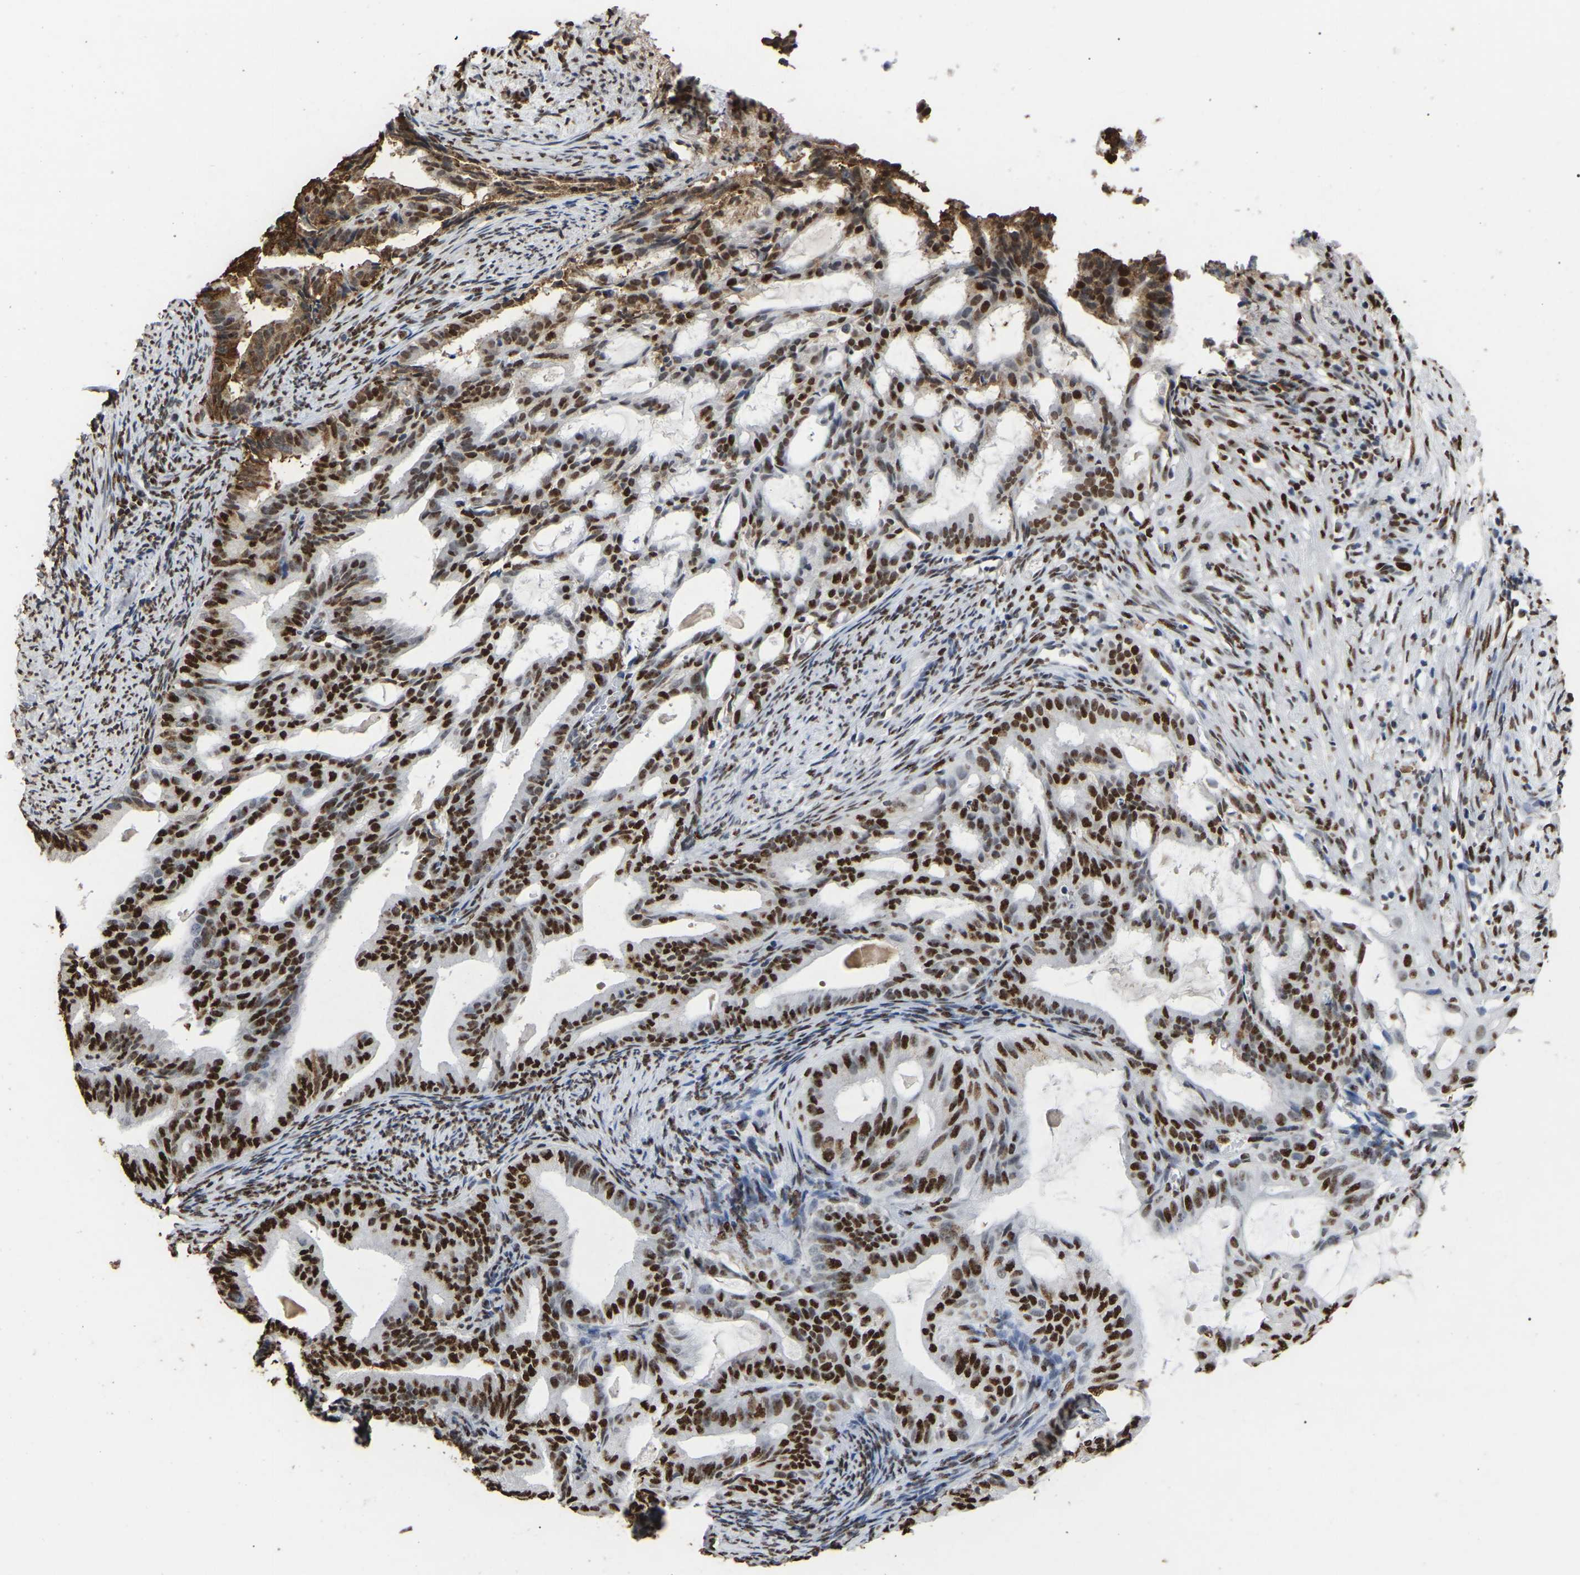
{"staining": {"intensity": "strong", "quantity": ">75%", "location": "cytoplasmic/membranous,nuclear"}, "tissue": "endometrial cancer", "cell_type": "Tumor cells", "image_type": "cancer", "snomed": [{"axis": "morphology", "description": "Adenocarcinoma, NOS"}, {"axis": "topography", "description": "Endometrium"}], "caption": "Brown immunohistochemical staining in endometrial cancer shows strong cytoplasmic/membranous and nuclear expression in approximately >75% of tumor cells.", "gene": "RBL2", "patient": {"sex": "female", "age": 58}}